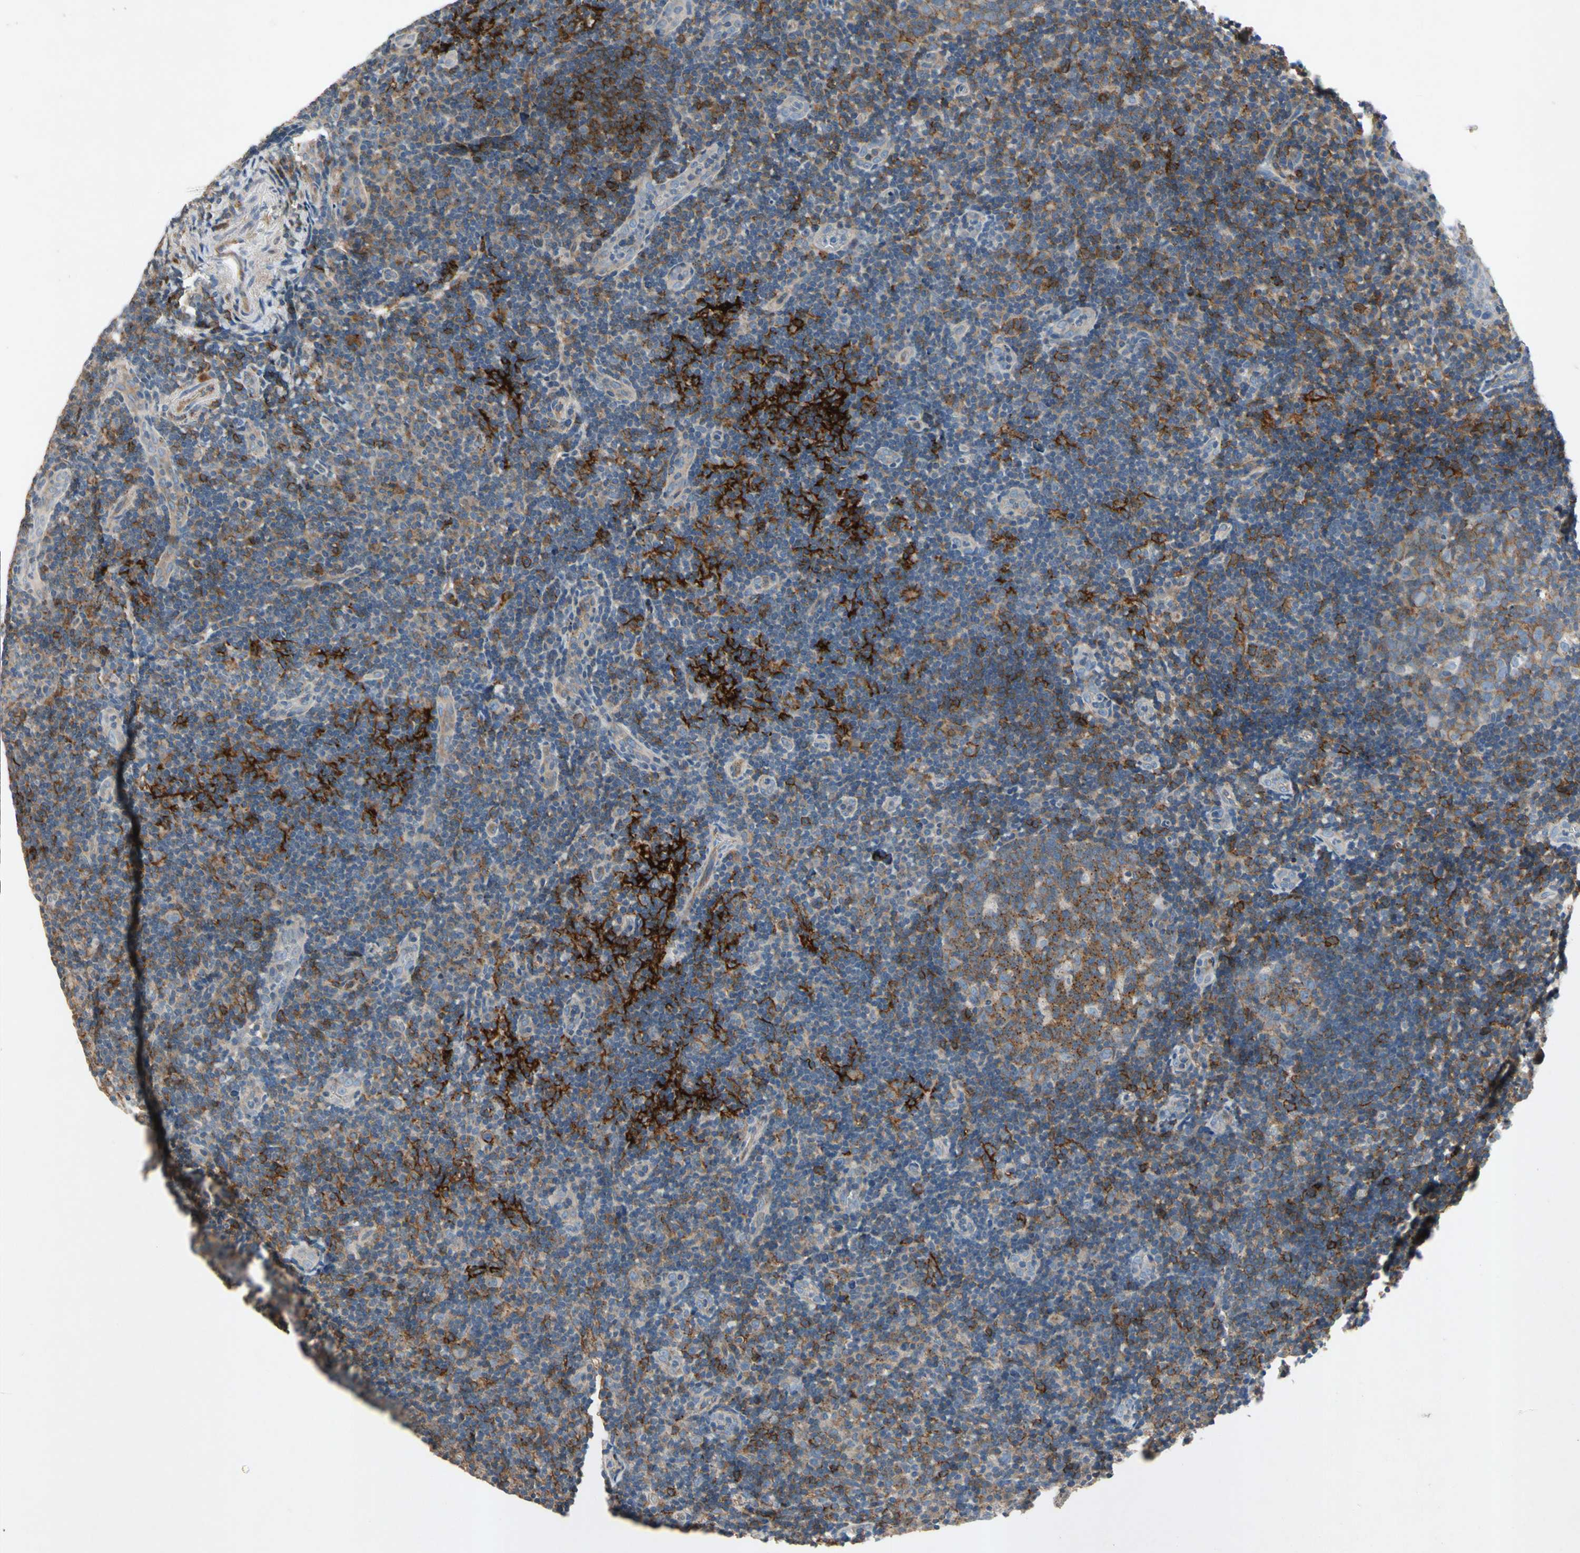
{"staining": {"intensity": "strong", "quantity": ">75%", "location": "cytoplasmic/membranous"}, "tissue": "tonsil", "cell_type": "Germinal center cells", "image_type": "normal", "snomed": [{"axis": "morphology", "description": "Normal tissue, NOS"}, {"axis": "topography", "description": "Tonsil"}], "caption": "Protein expression analysis of unremarkable tonsil shows strong cytoplasmic/membranous staining in approximately >75% of germinal center cells.", "gene": "NDFIP2", "patient": {"sex": "female", "age": 40}}